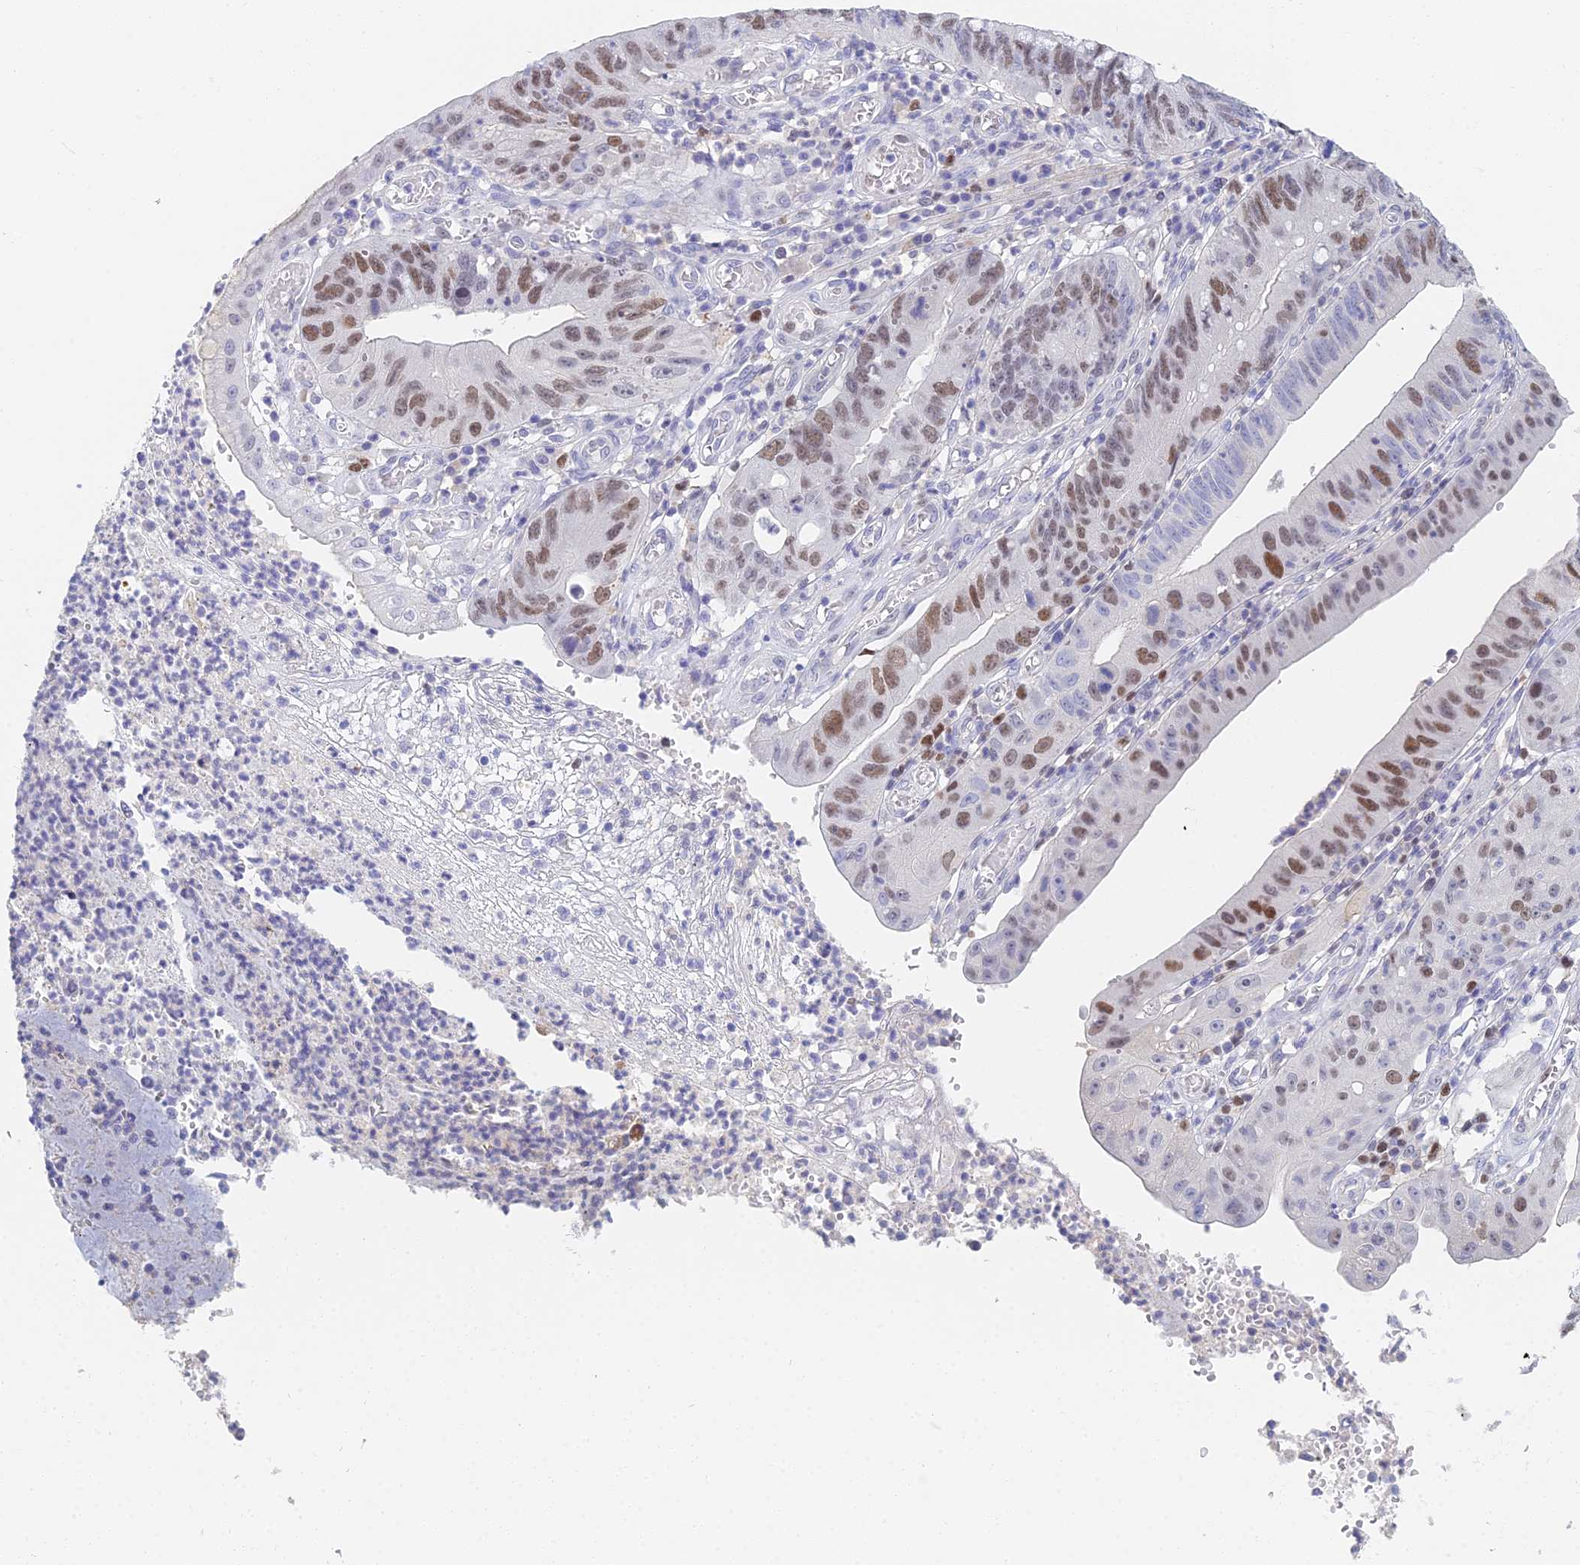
{"staining": {"intensity": "moderate", "quantity": "25%-75%", "location": "nuclear"}, "tissue": "stomach cancer", "cell_type": "Tumor cells", "image_type": "cancer", "snomed": [{"axis": "morphology", "description": "Adenocarcinoma, NOS"}, {"axis": "topography", "description": "Stomach"}], "caption": "Protein positivity by immunohistochemistry shows moderate nuclear positivity in approximately 25%-75% of tumor cells in adenocarcinoma (stomach). The staining is performed using DAB brown chromogen to label protein expression. The nuclei are counter-stained blue using hematoxylin.", "gene": "MCM2", "patient": {"sex": "male", "age": 59}}